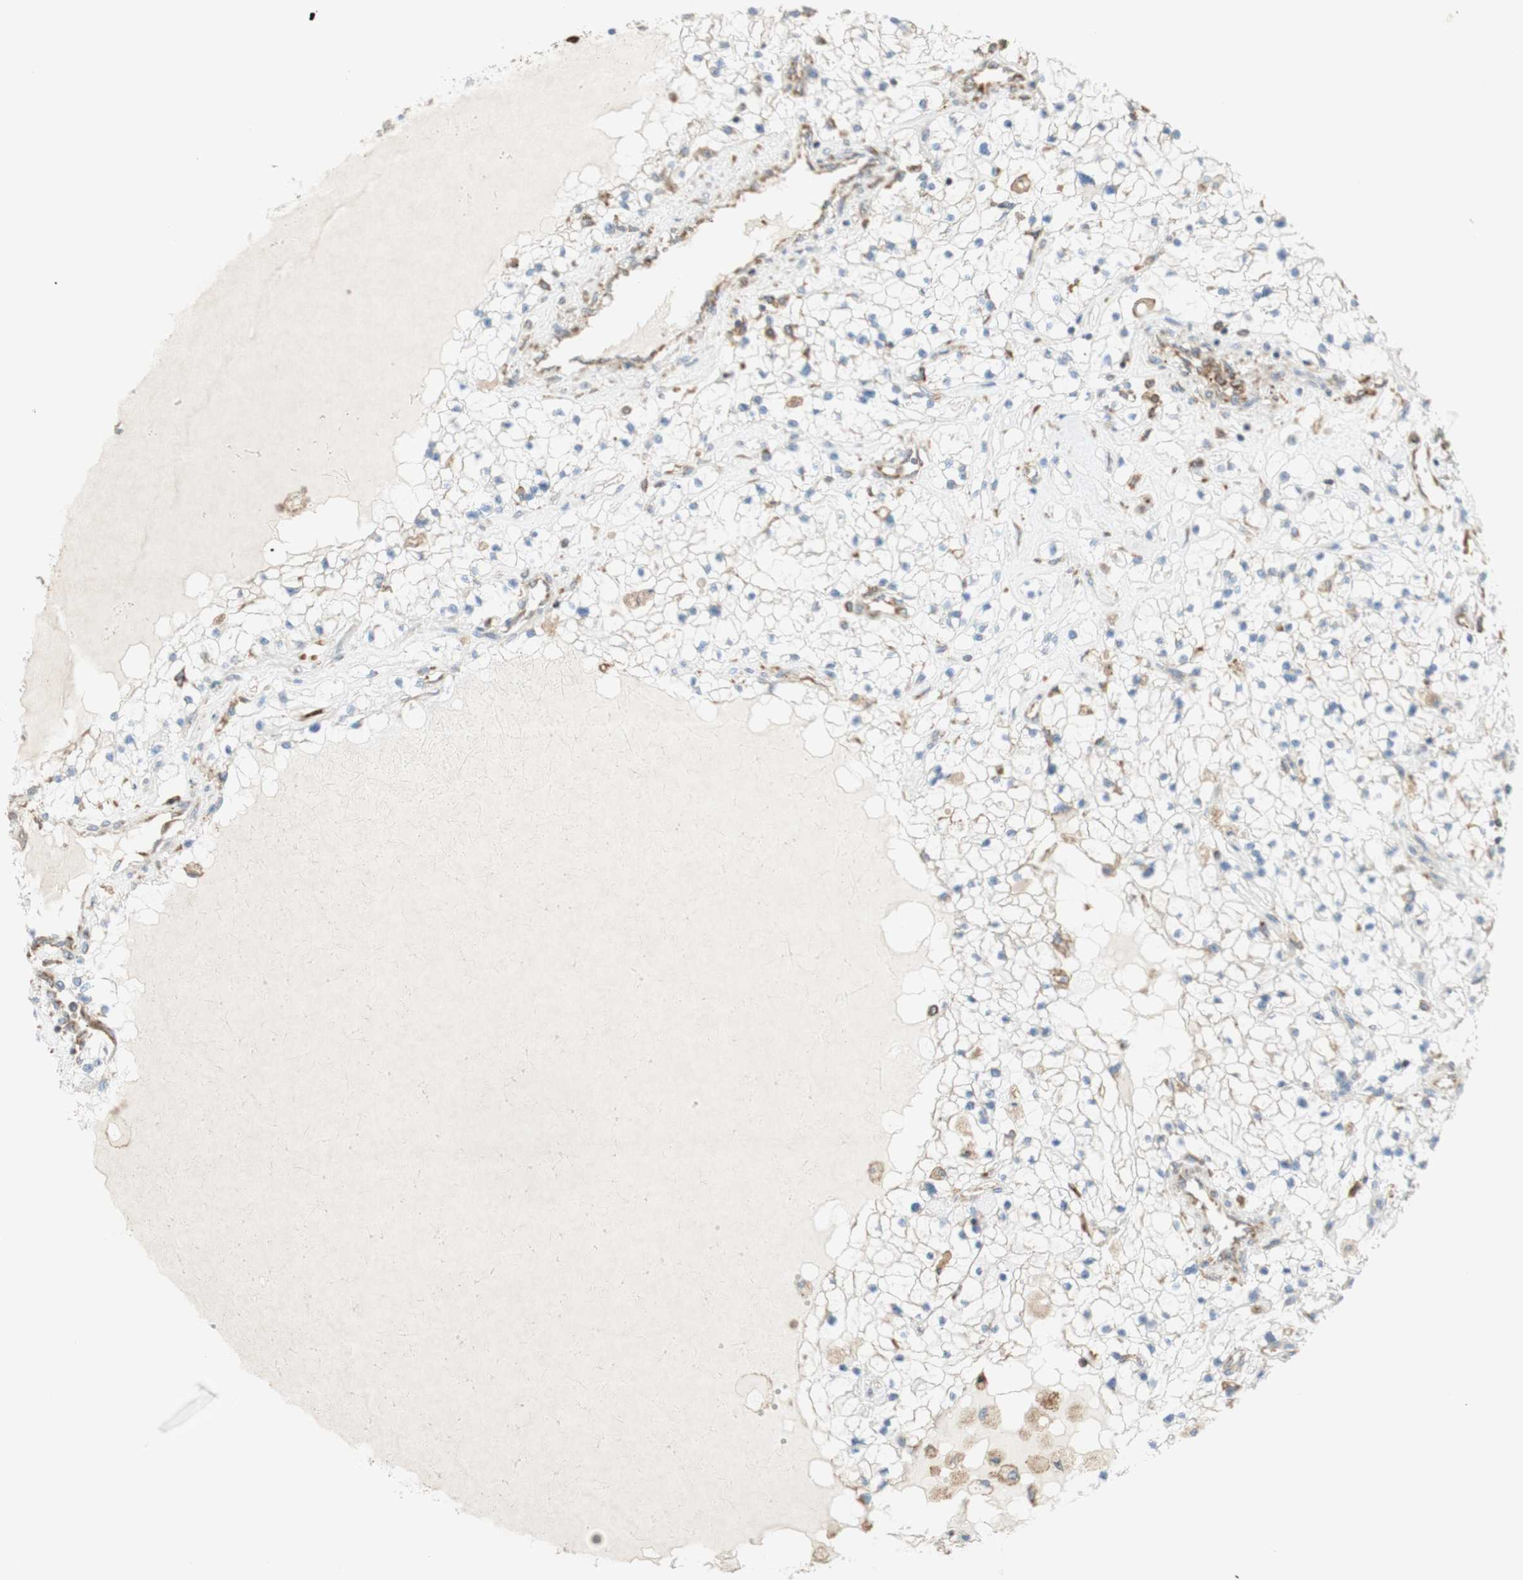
{"staining": {"intensity": "negative", "quantity": "none", "location": "none"}, "tissue": "renal cancer", "cell_type": "Tumor cells", "image_type": "cancer", "snomed": [{"axis": "morphology", "description": "Adenocarcinoma, NOS"}, {"axis": "topography", "description": "Kidney"}], "caption": "A photomicrograph of renal adenocarcinoma stained for a protein demonstrates no brown staining in tumor cells.", "gene": "MANF", "patient": {"sex": "male", "age": 68}}